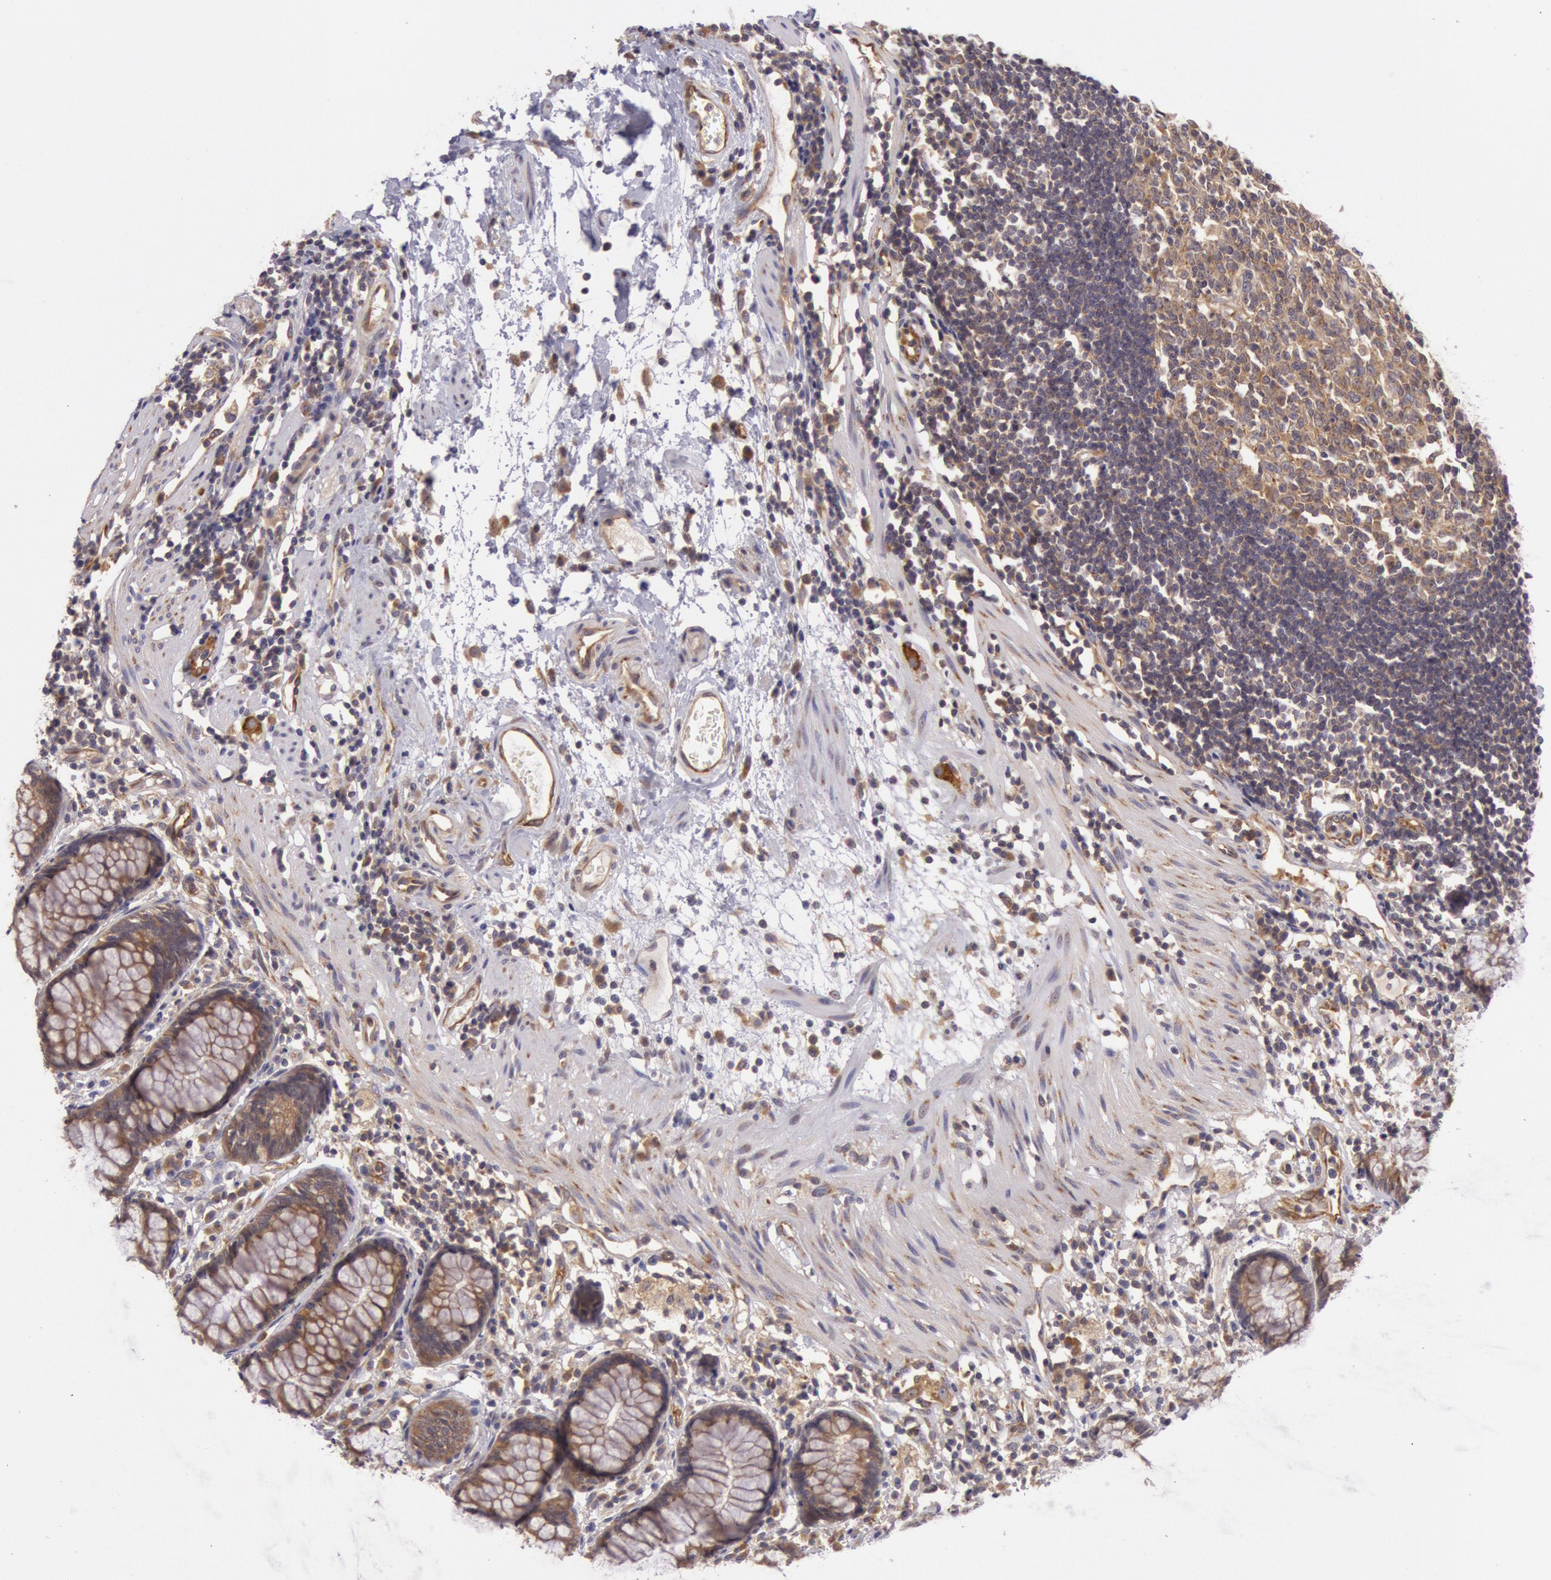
{"staining": {"intensity": "moderate", "quantity": ">75%", "location": "cytoplasmic/membranous"}, "tissue": "rectum", "cell_type": "Glandular cells", "image_type": "normal", "snomed": [{"axis": "morphology", "description": "Normal tissue, NOS"}, {"axis": "topography", "description": "Rectum"}], "caption": "Glandular cells exhibit medium levels of moderate cytoplasmic/membranous positivity in approximately >75% of cells in unremarkable rectum.", "gene": "CHUK", "patient": {"sex": "female", "age": 66}}